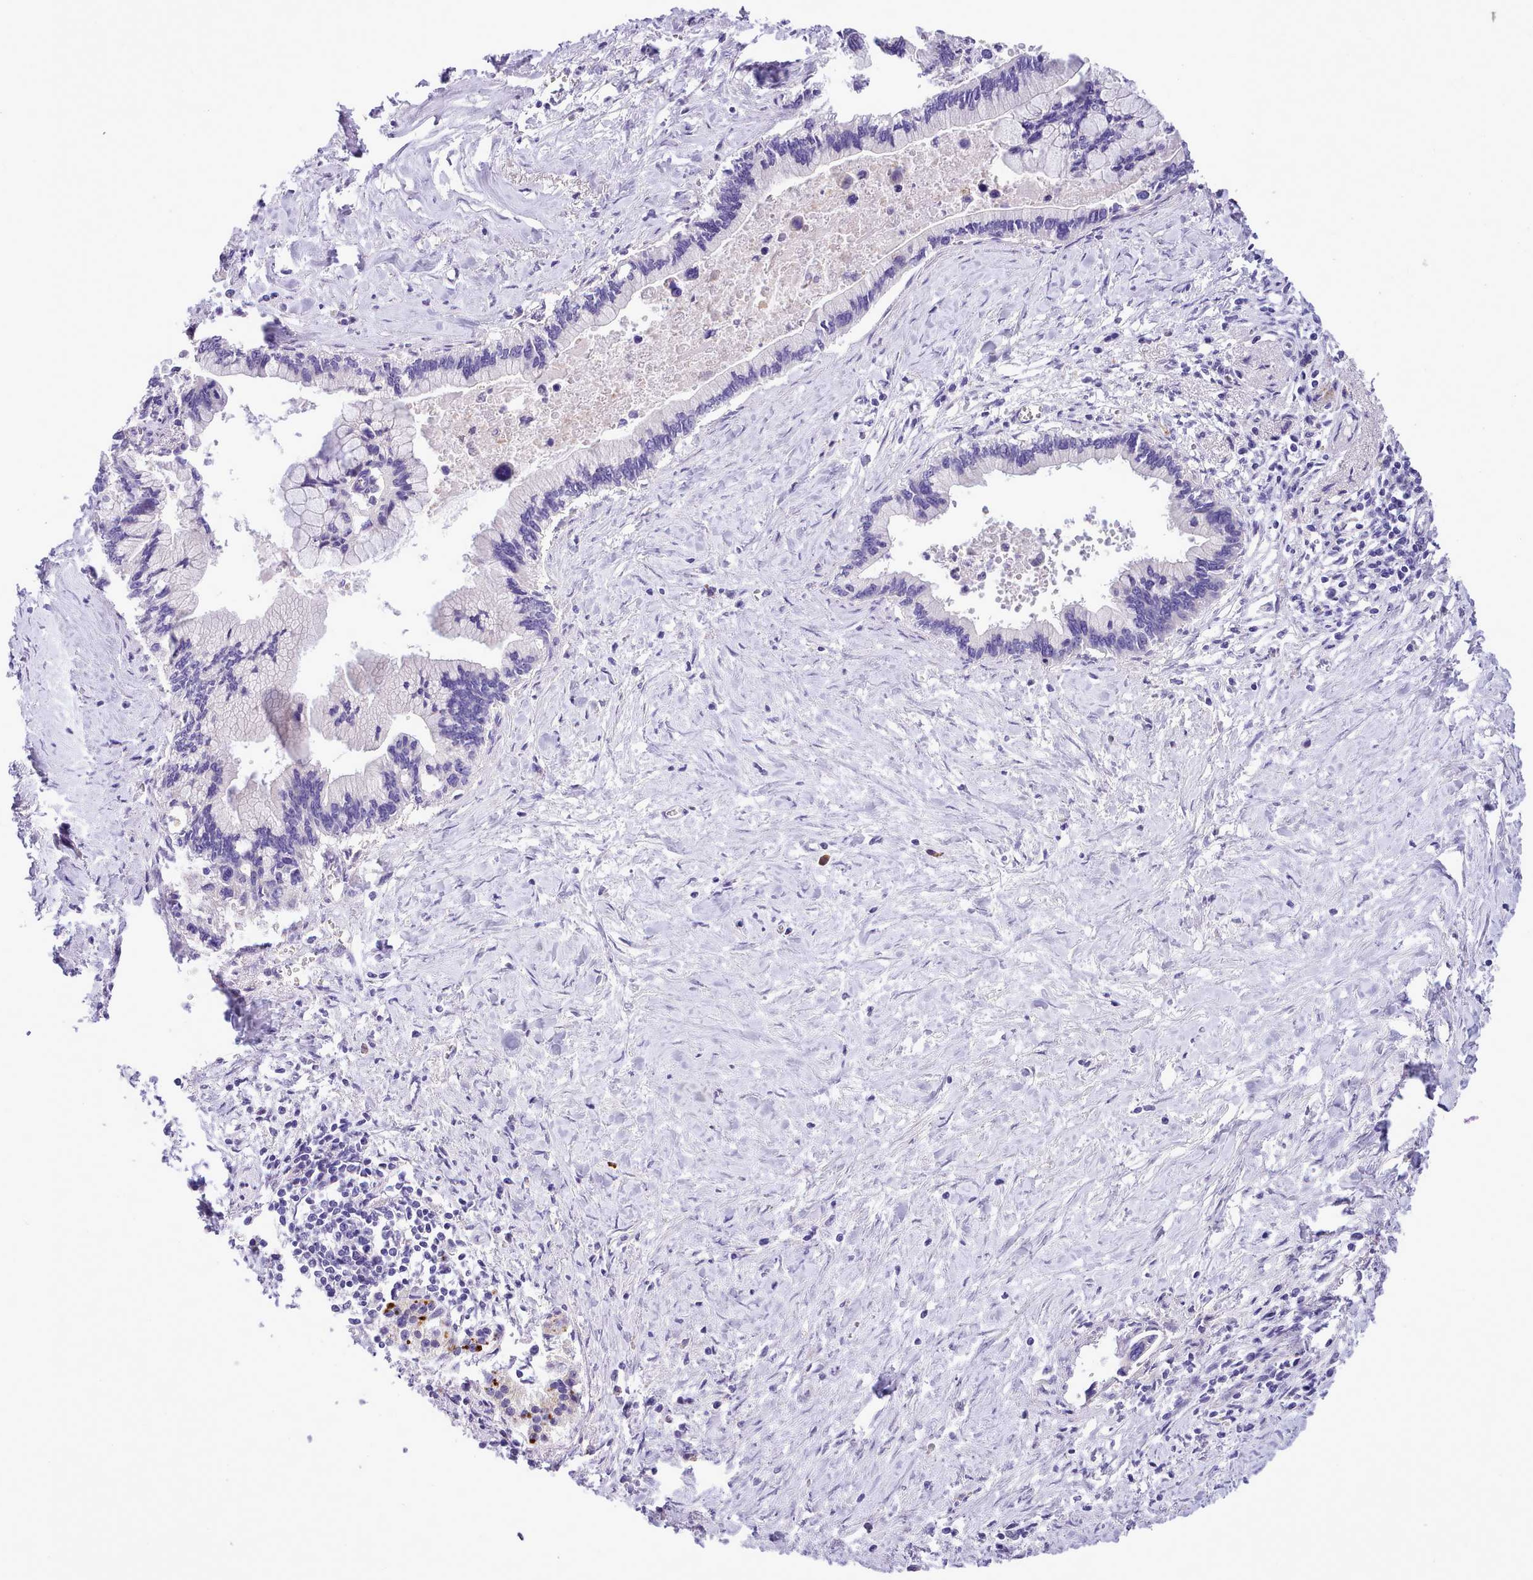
{"staining": {"intensity": "negative", "quantity": "none", "location": "none"}, "tissue": "pancreatic cancer", "cell_type": "Tumor cells", "image_type": "cancer", "snomed": [{"axis": "morphology", "description": "Adenocarcinoma, NOS"}, {"axis": "topography", "description": "Pancreas"}], "caption": "This is an immunohistochemistry histopathology image of human pancreatic adenocarcinoma. There is no expression in tumor cells.", "gene": "FAM83E", "patient": {"sex": "female", "age": 83}}